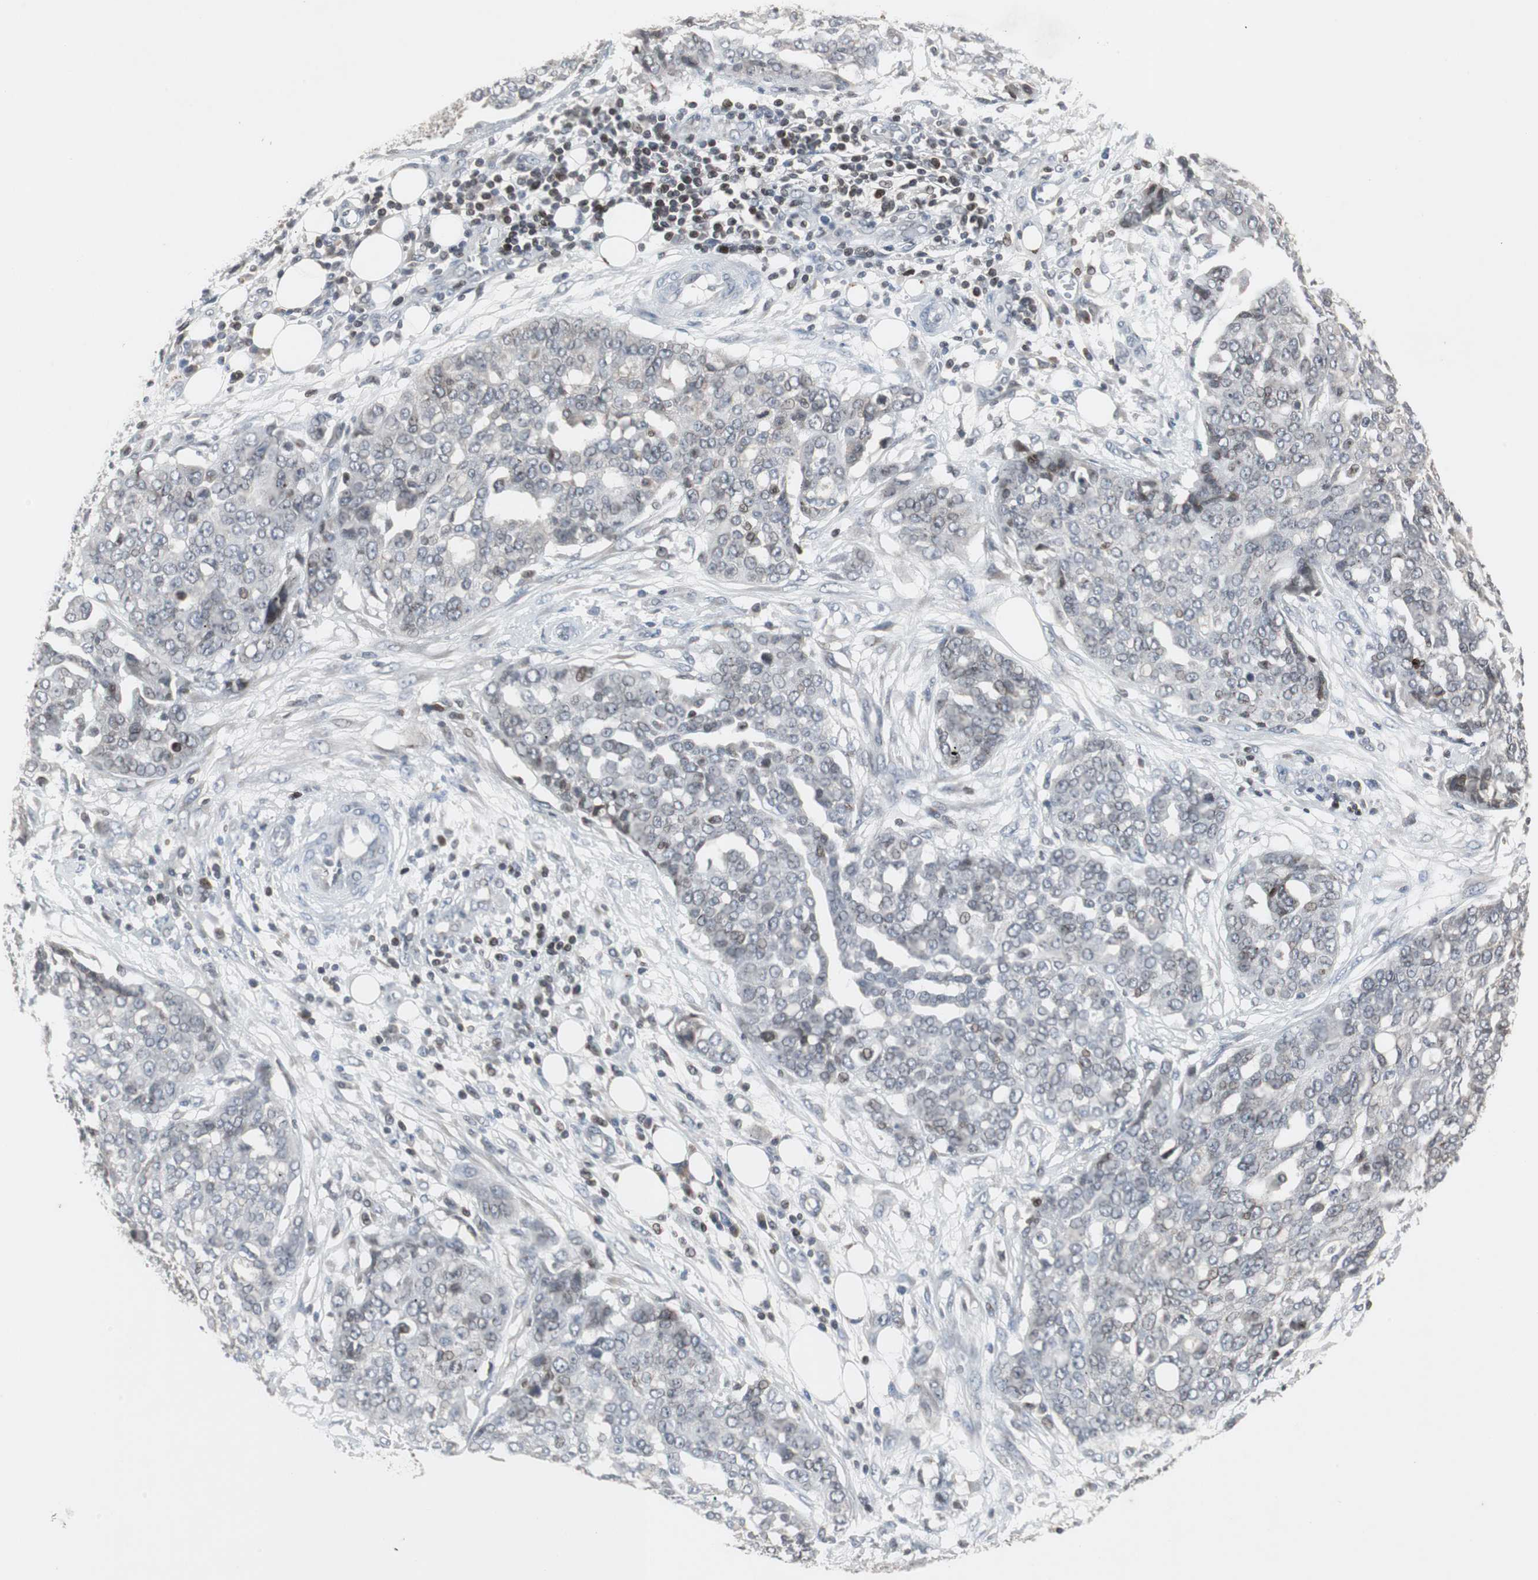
{"staining": {"intensity": "negative", "quantity": "none", "location": "none"}, "tissue": "ovarian cancer", "cell_type": "Tumor cells", "image_type": "cancer", "snomed": [{"axis": "morphology", "description": "Cystadenocarcinoma, serous, NOS"}, {"axis": "topography", "description": "Soft tissue"}, {"axis": "topography", "description": "Ovary"}], "caption": "Ovarian serous cystadenocarcinoma was stained to show a protein in brown. There is no significant staining in tumor cells. (IHC, brightfield microscopy, high magnification).", "gene": "ZNF396", "patient": {"sex": "female", "age": 57}}